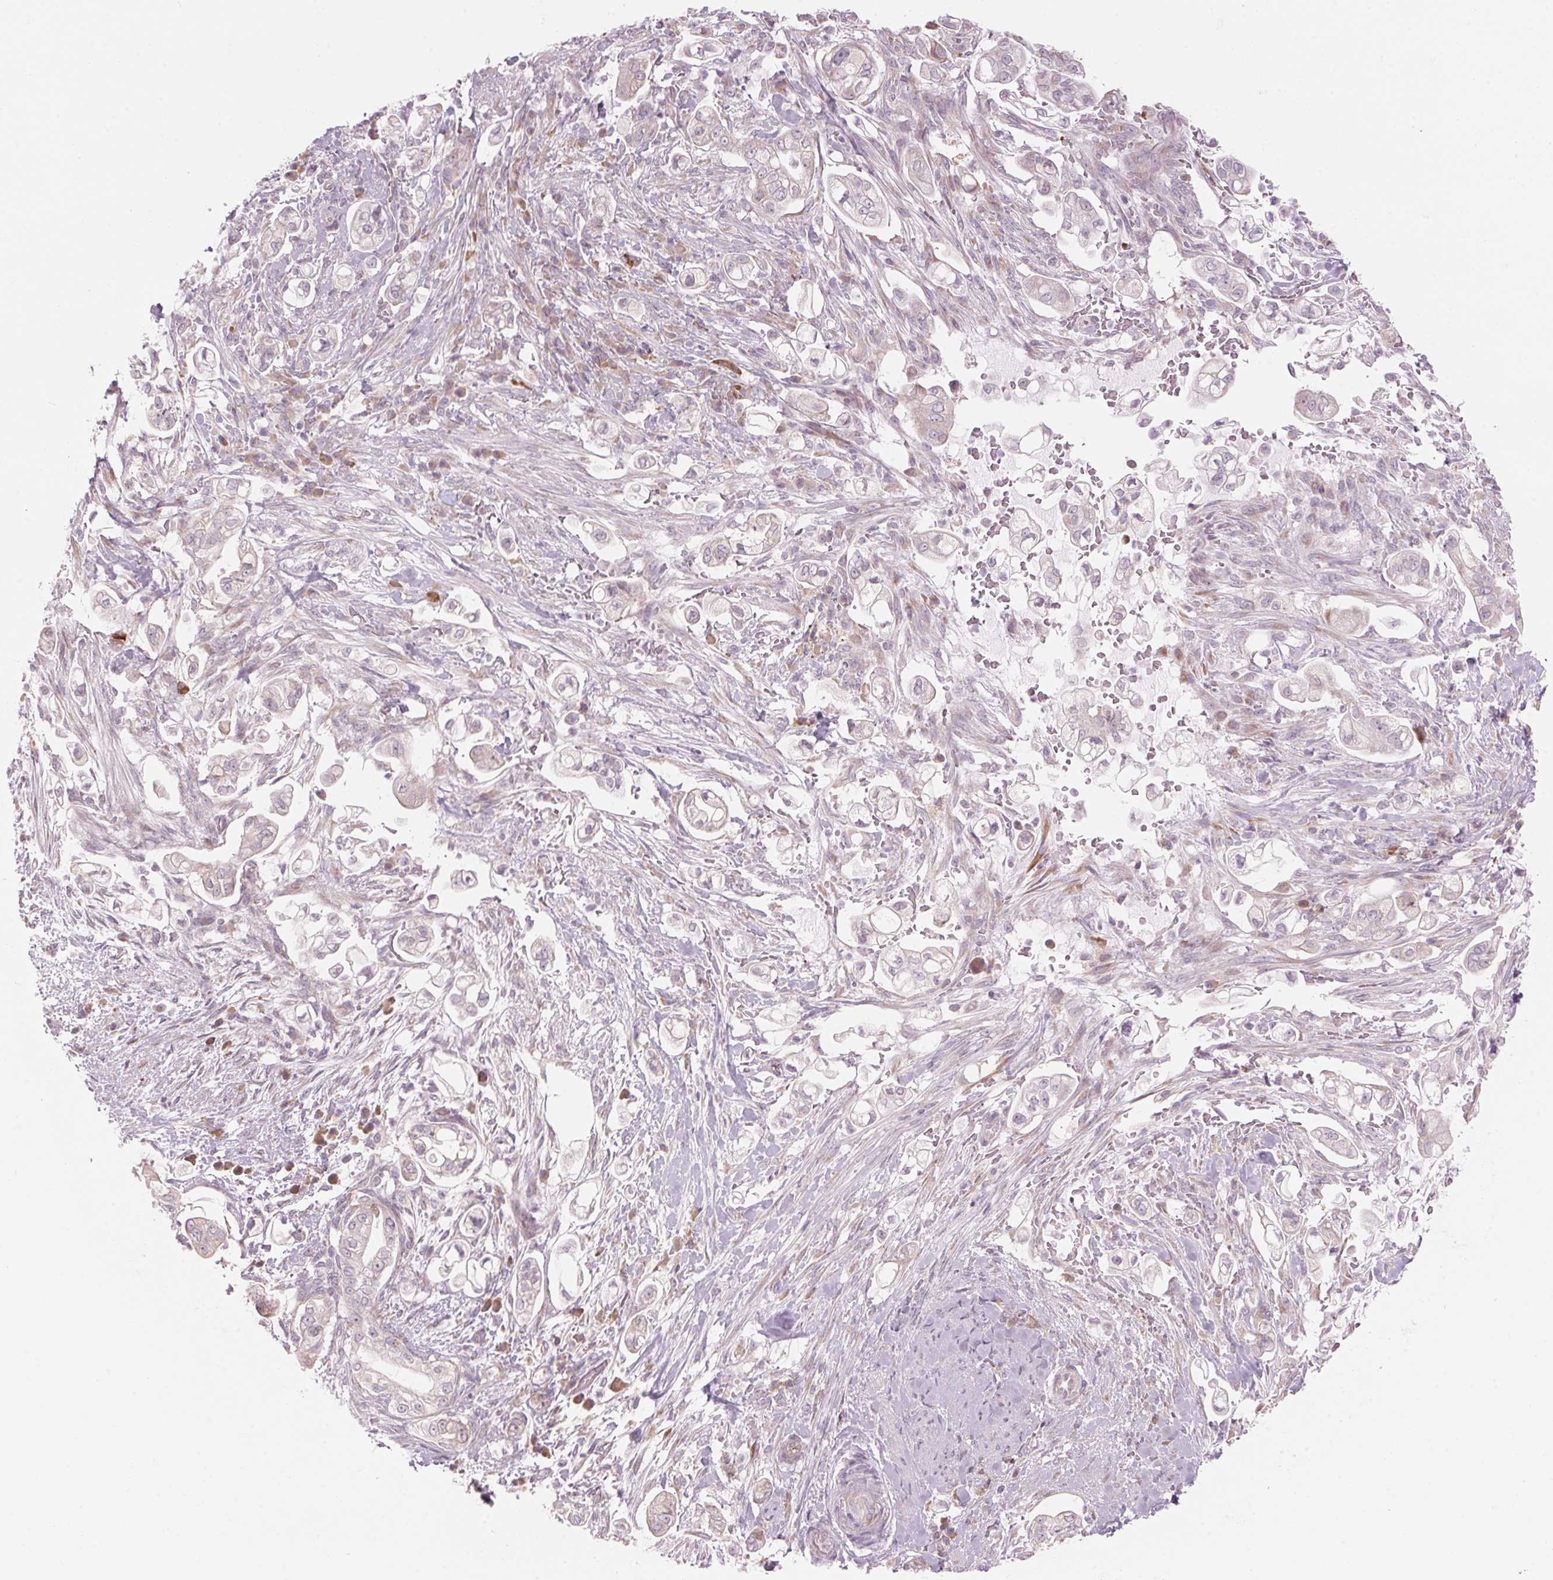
{"staining": {"intensity": "negative", "quantity": "none", "location": "none"}, "tissue": "pancreatic cancer", "cell_type": "Tumor cells", "image_type": "cancer", "snomed": [{"axis": "morphology", "description": "Adenocarcinoma, NOS"}, {"axis": "topography", "description": "Pancreas"}], "caption": "An immunohistochemistry (IHC) micrograph of pancreatic cancer (adenocarcinoma) is shown. There is no staining in tumor cells of pancreatic cancer (adenocarcinoma).", "gene": "GNMT", "patient": {"sex": "female", "age": 69}}